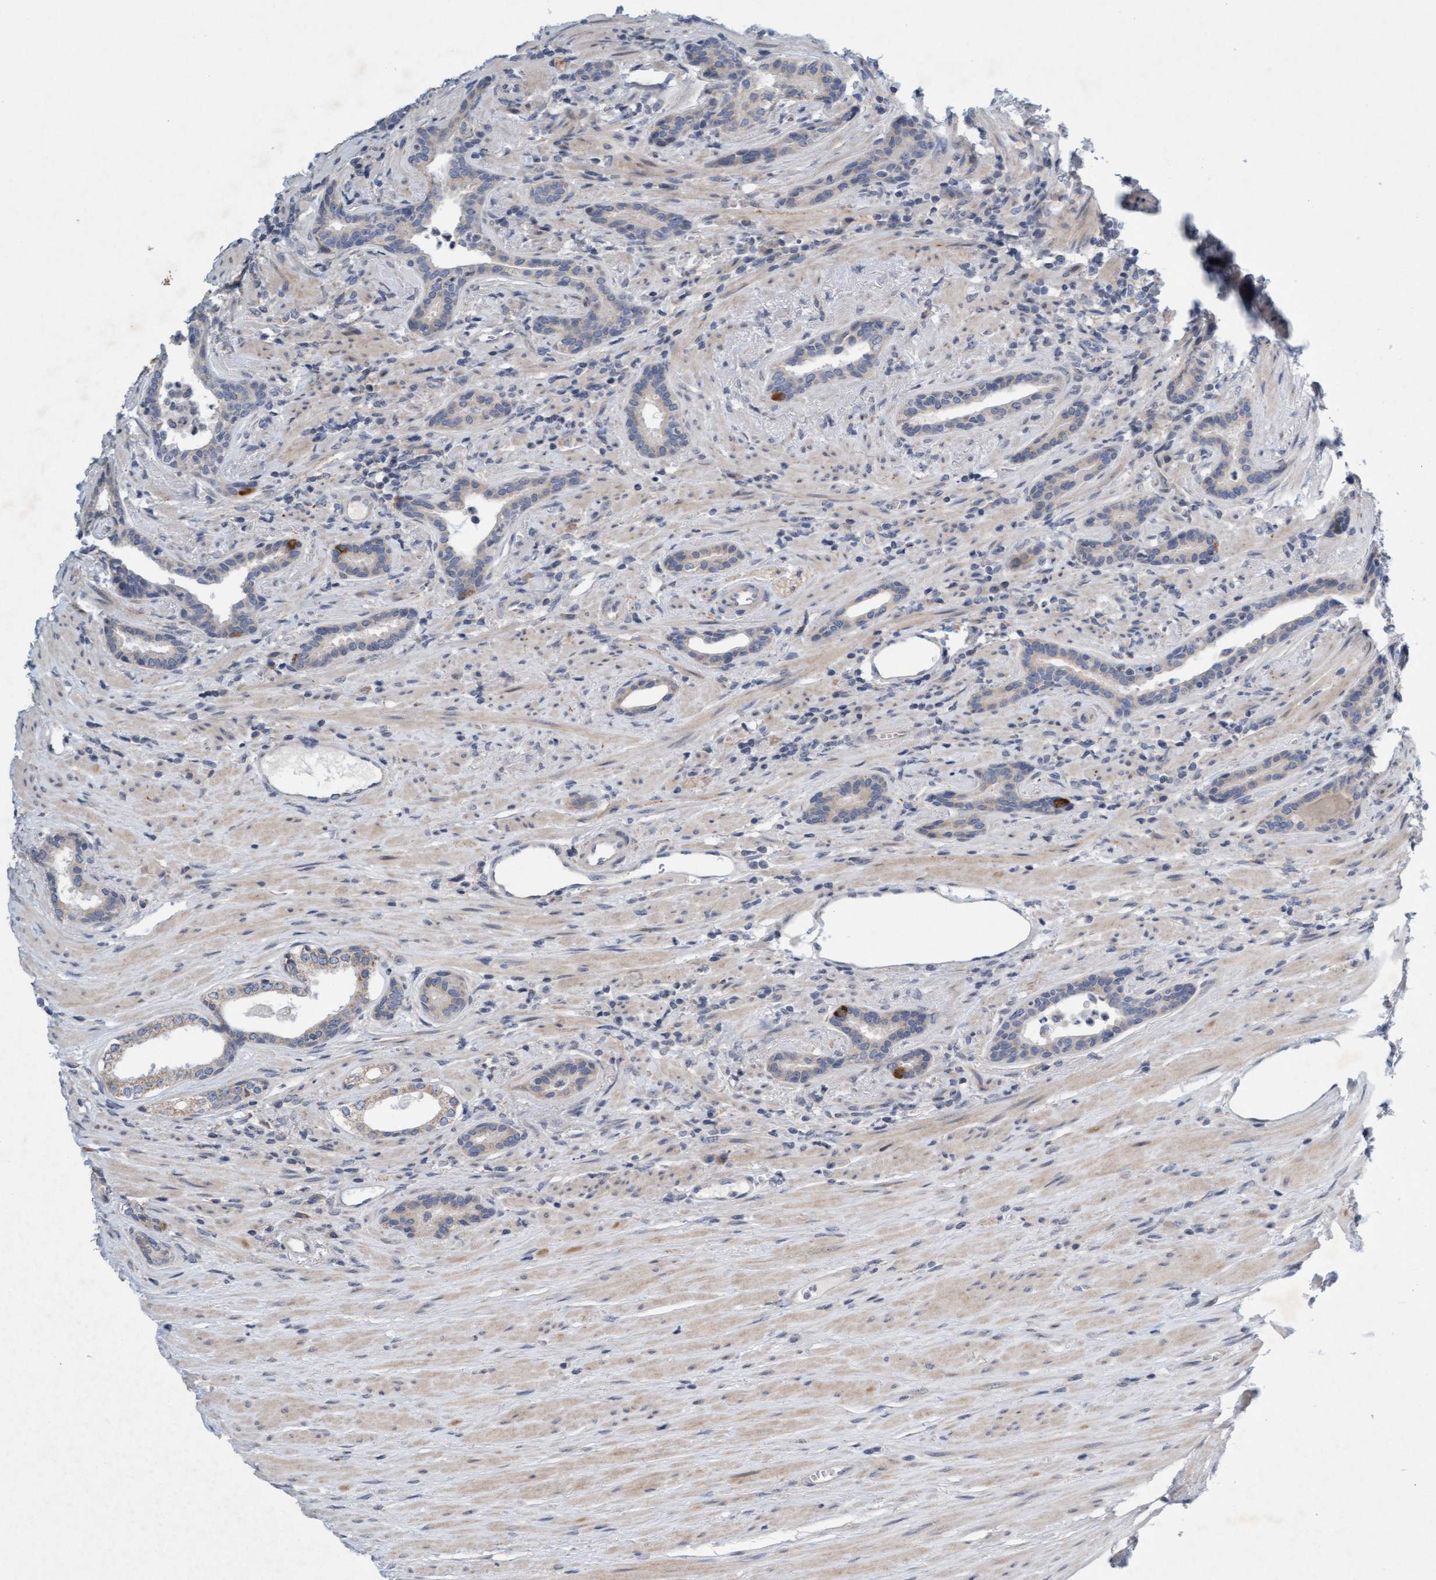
{"staining": {"intensity": "moderate", "quantity": "<25%", "location": "cytoplasmic/membranous"}, "tissue": "prostate cancer", "cell_type": "Tumor cells", "image_type": "cancer", "snomed": [{"axis": "morphology", "description": "Adenocarcinoma, High grade"}, {"axis": "topography", "description": "Prostate"}], "caption": "This is an image of IHC staining of high-grade adenocarcinoma (prostate), which shows moderate expression in the cytoplasmic/membranous of tumor cells.", "gene": "DDHD2", "patient": {"sex": "male", "age": 71}}